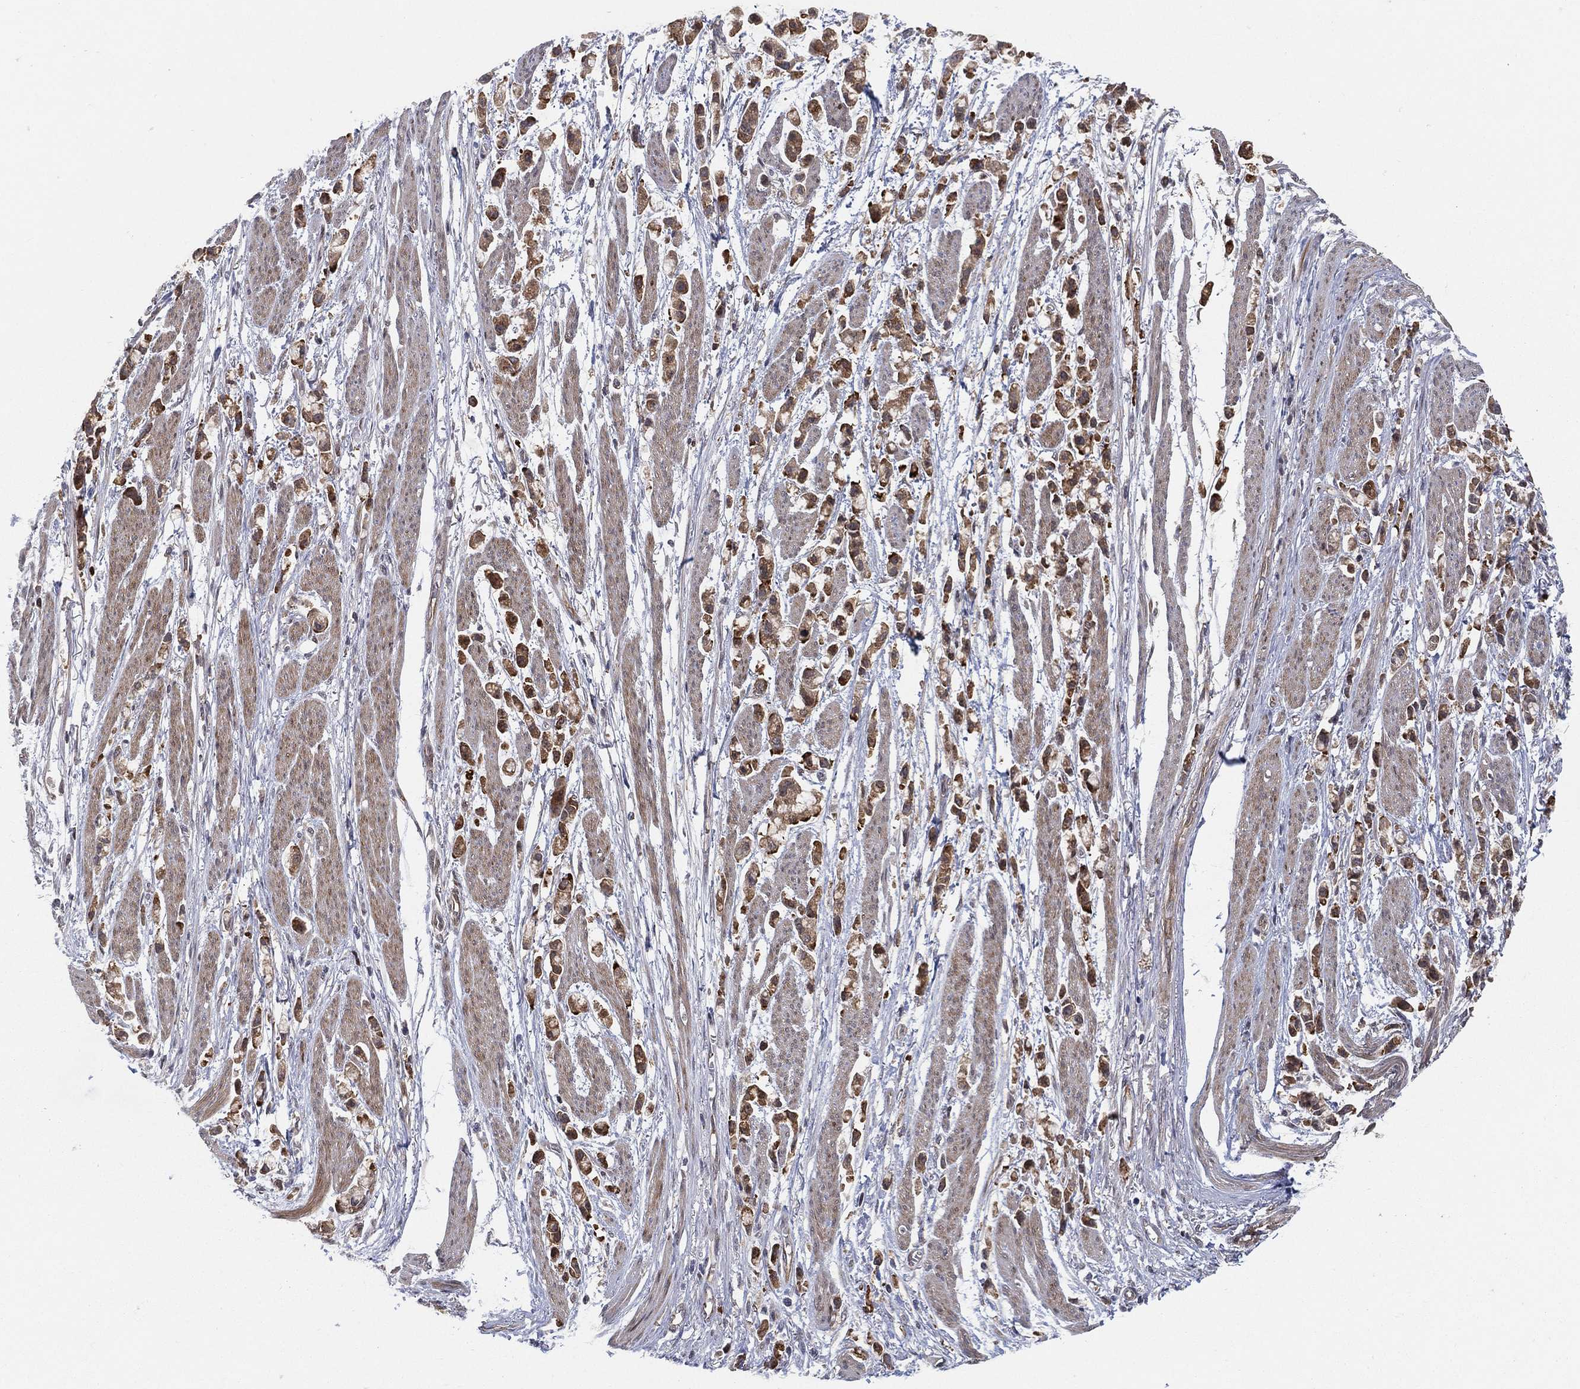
{"staining": {"intensity": "strong", "quantity": ">75%", "location": "cytoplasmic/membranous"}, "tissue": "stomach cancer", "cell_type": "Tumor cells", "image_type": "cancer", "snomed": [{"axis": "morphology", "description": "Adenocarcinoma, NOS"}, {"axis": "topography", "description": "Stomach"}], "caption": "This photomicrograph exhibits stomach cancer (adenocarcinoma) stained with immunohistochemistry (IHC) to label a protein in brown. The cytoplasmic/membranous of tumor cells show strong positivity for the protein. Nuclei are counter-stained blue.", "gene": "TMTC4", "patient": {"sex": "female", "age": 81}}